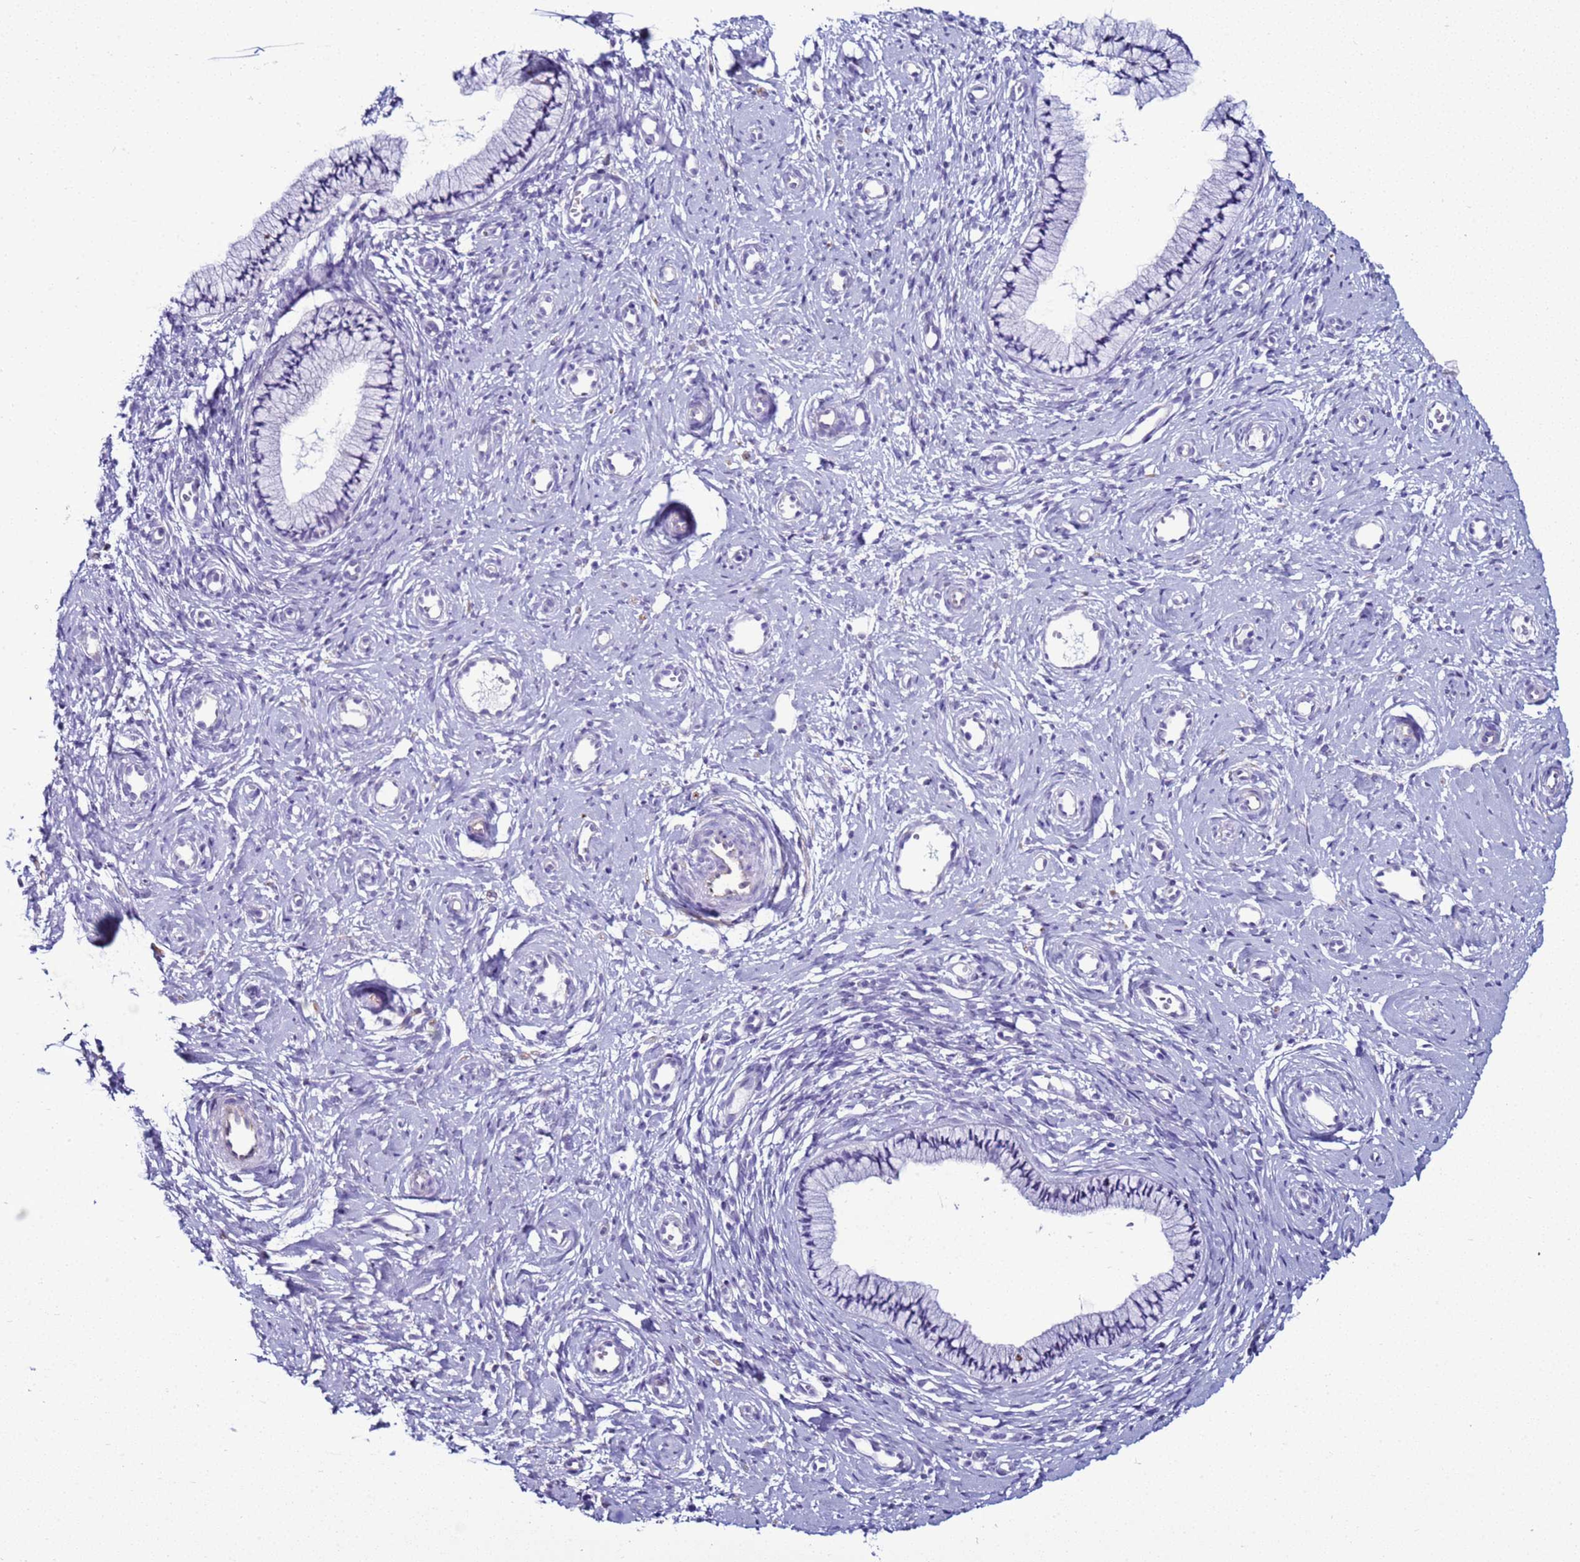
{"staining": {"intensity": "negative", "quantity": "none", "location": "none"}, "tissue": "cervix", "cell_type": "Glandular cells", "image_type": "normal", "snomed": [{"axis": "morphology", "description": "Normal tissue, NOS"}, {"axis": "topography", "description": "Cervix"}], "caption": "The photomicrograph reveals no significant staining in glandular cells of cervix. Brightfield microscopy of immunohistochemistry stained with DAB (3,3'-diaminobenzidine) (brown) and hematoxylin (blue), captured at high magnification.", "gene": "LRRC10B", "patient": {"sex": "female", "age": 57}}